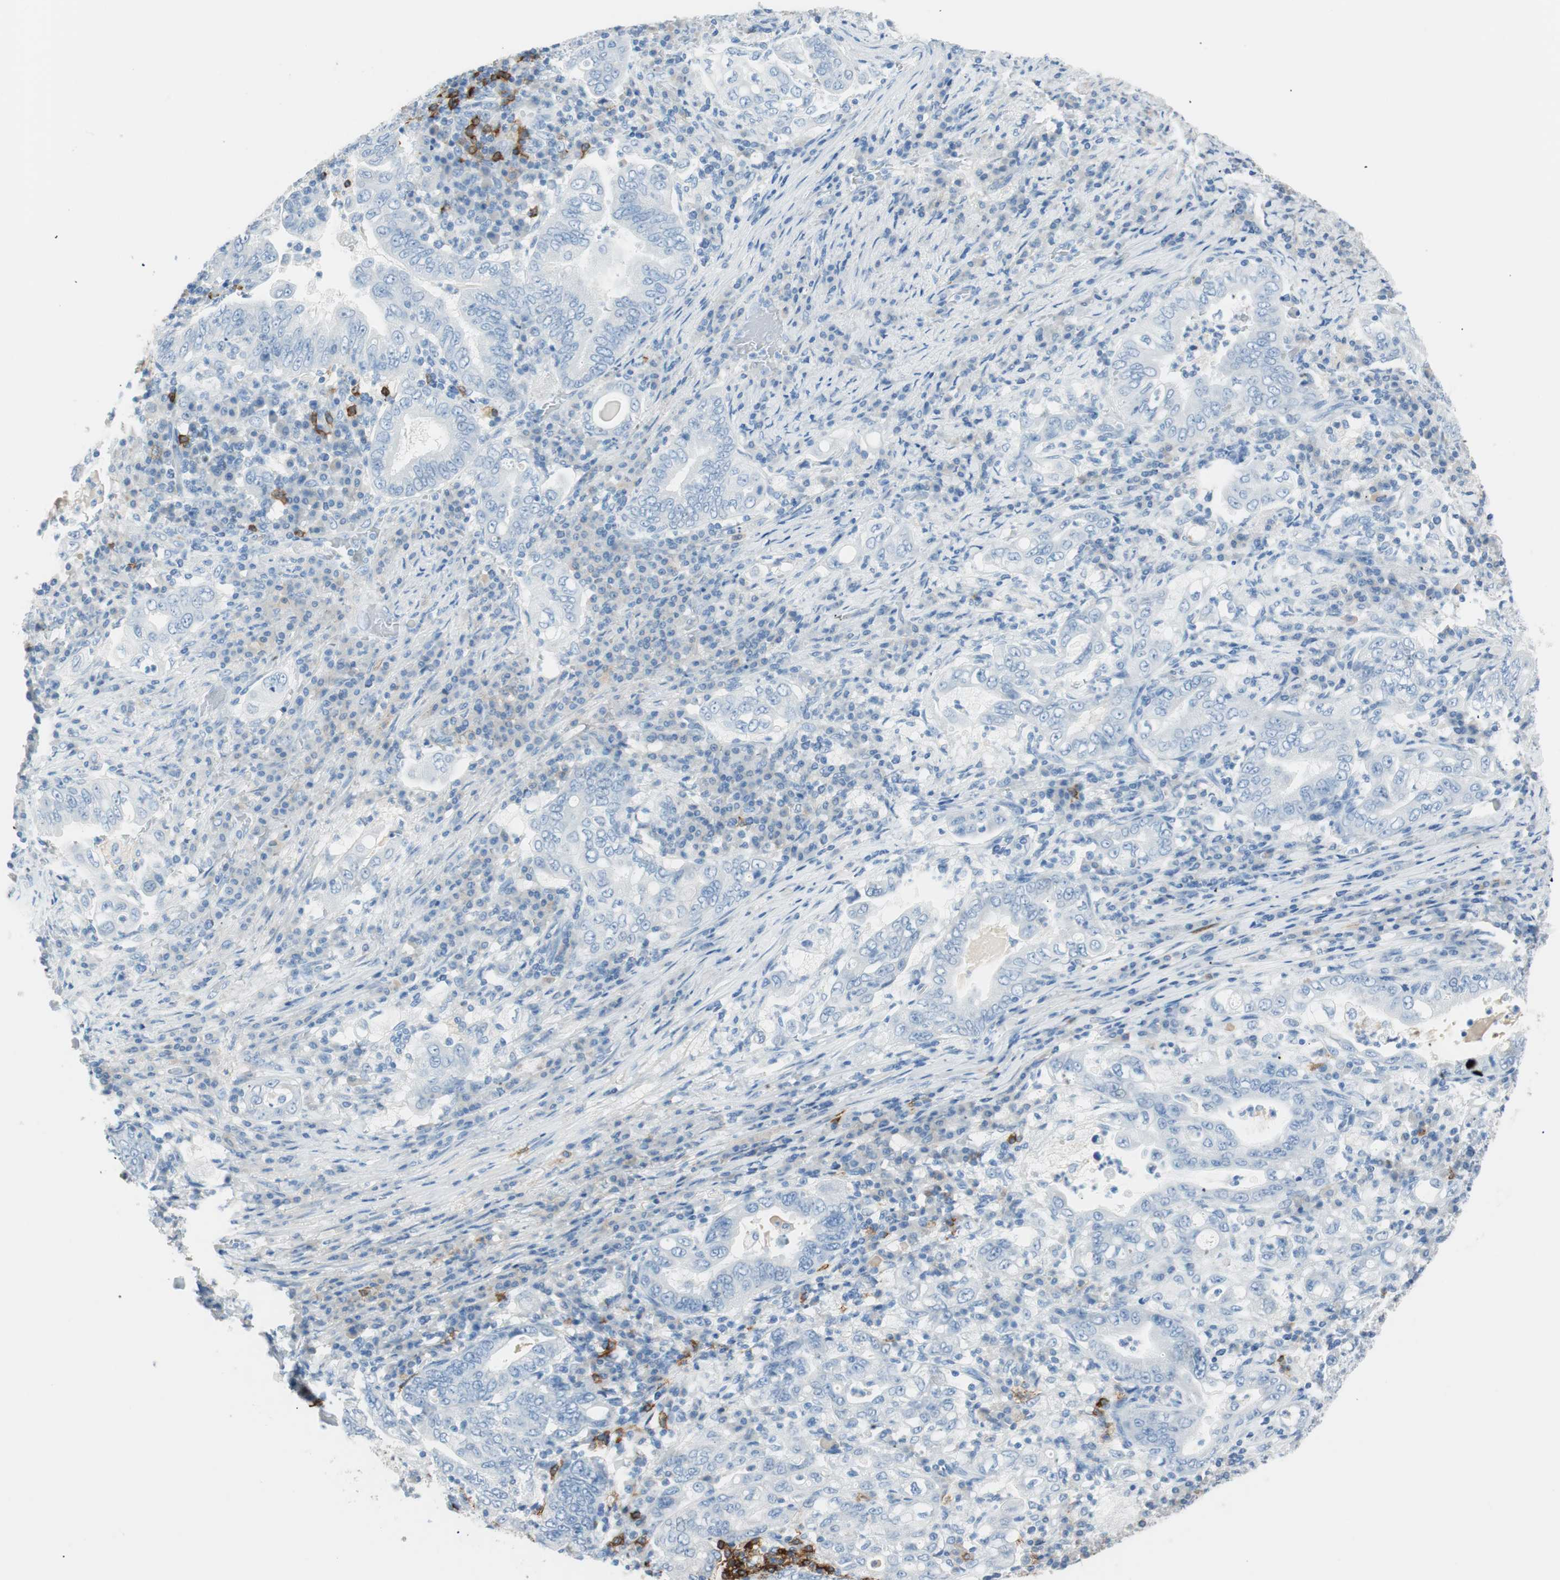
{"staining": {"intensity": "negative", "quantity": "none", "location": "none"}, "tissue": "stomach cancer", "cell_type": "Tumor cells", "image_type": "cancer", "snomed": [{"axis": "morphology", "description": "Normal tissue, NOS"}, {"axis": "morphology", "description": "Adenocarcinoma, NOS"}, {"axis": "topography", "description": "Esophagus"}, {"axis": "topography", "description": "Stomach, upper"}, {"axis": "topography", "description": "Peripheral nerve tissue"}], "caption": "Immunohistochemistry (IHC) histopathology image of stomach cancer (adenocarcinoma) stained for a protein (brown), which shows no staining in tumor cells.", "gene": "TNFRSF13C", "patient": {"sex": "male", "age": 62}}